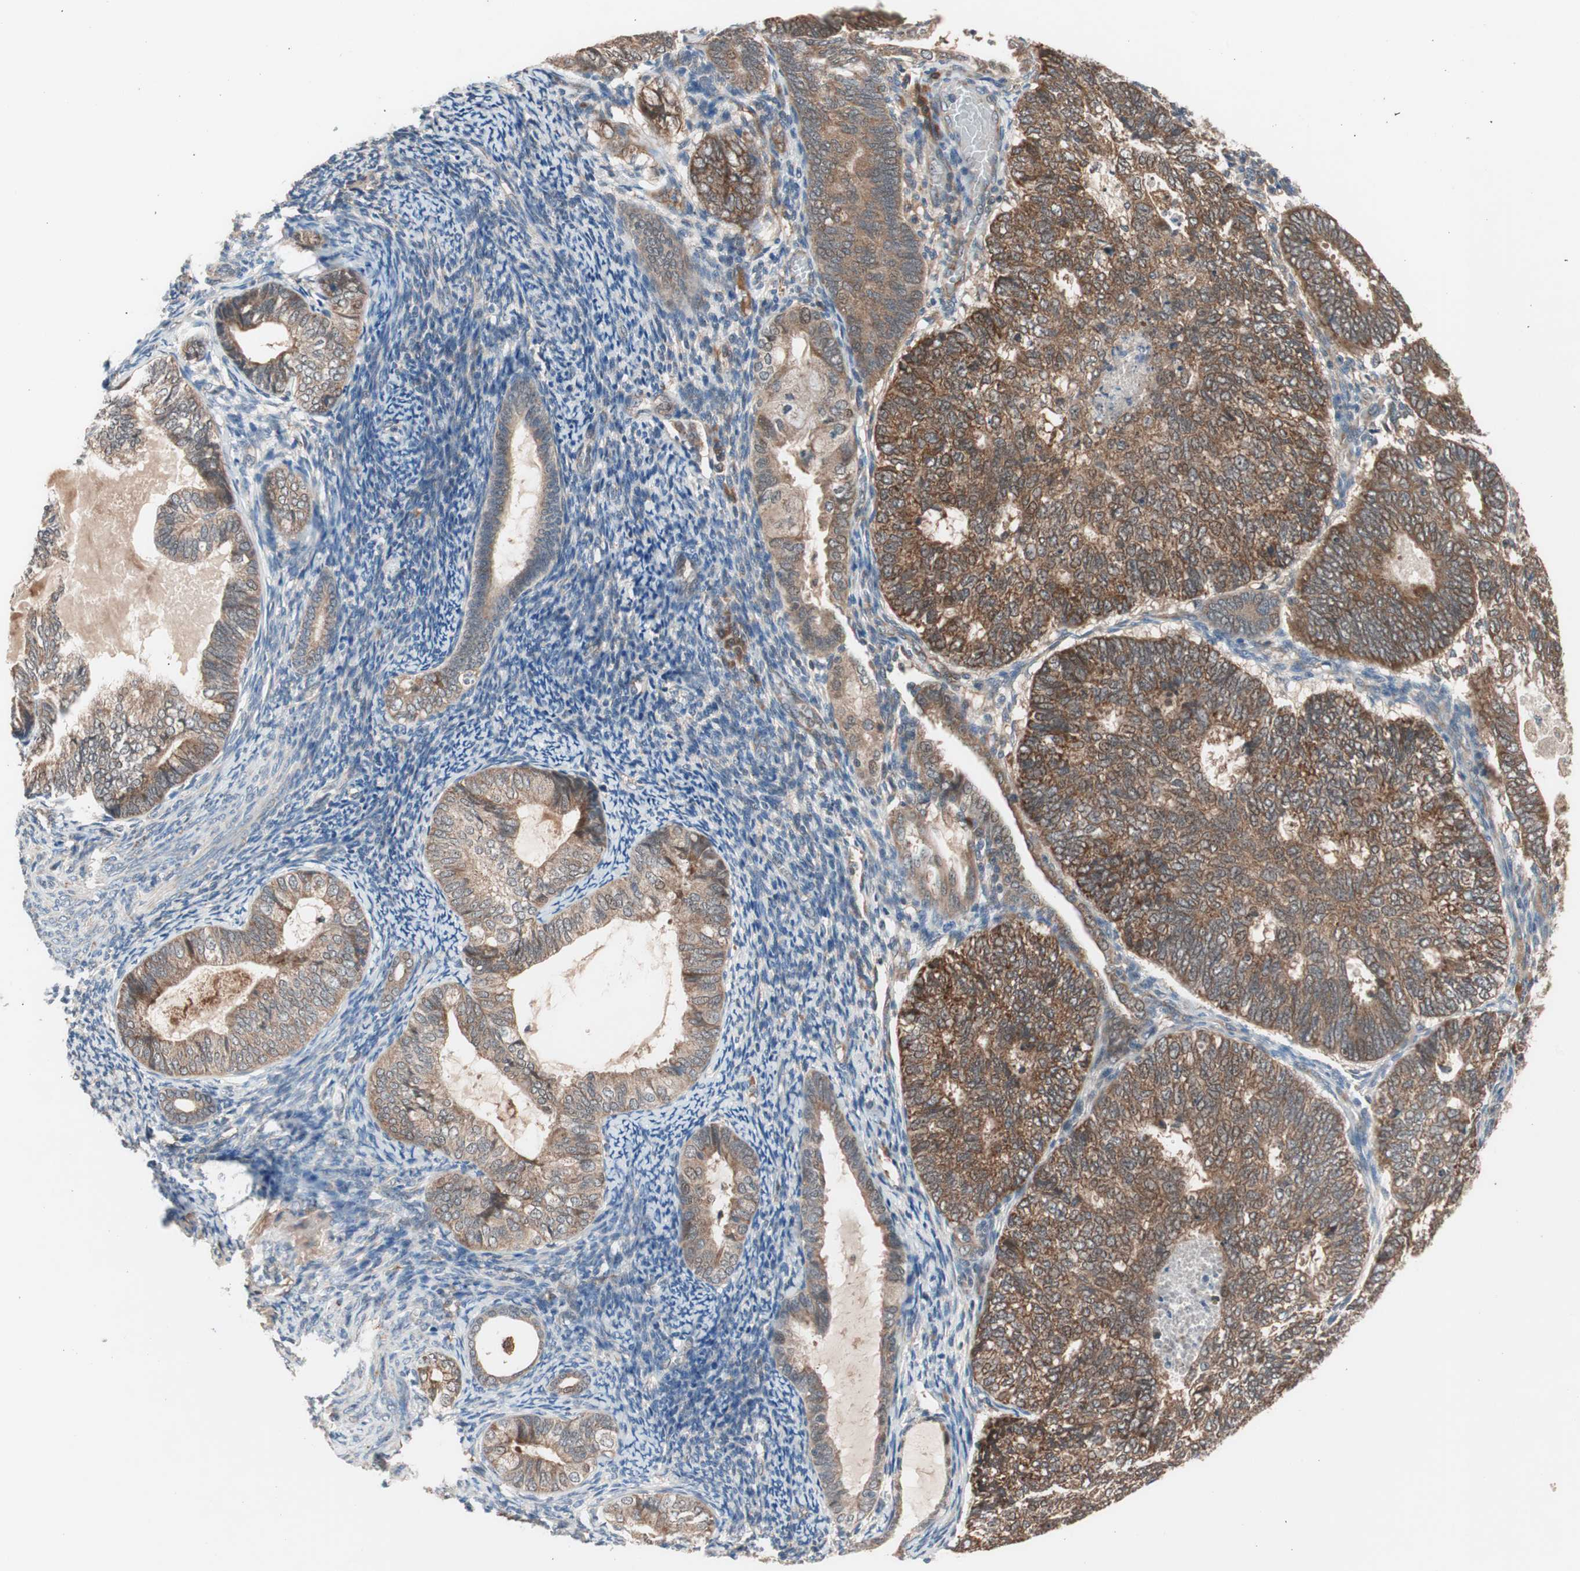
{"staining": {"intensity": "strong", "quantity": ">75%", "location": "cytoplasmic/membranous"}, "tissue": "endometrial cancer", "cell_type": "Tumor cells", "image_type": "cancer", "snomed": [{"axis": "morphology", "description": "Adenocarcinoma, NOS"}, {"axis": "topography", "description": "Uterus"}], "caption": "IHC micrograph of human endometrial cancer stained for a protein (brown), which shows high levels of strong cytoplasmic/membranous staining in about >75% of tumor cells.", "gene": "HMBS", "patient": {"sex": "female", "age": 60}}